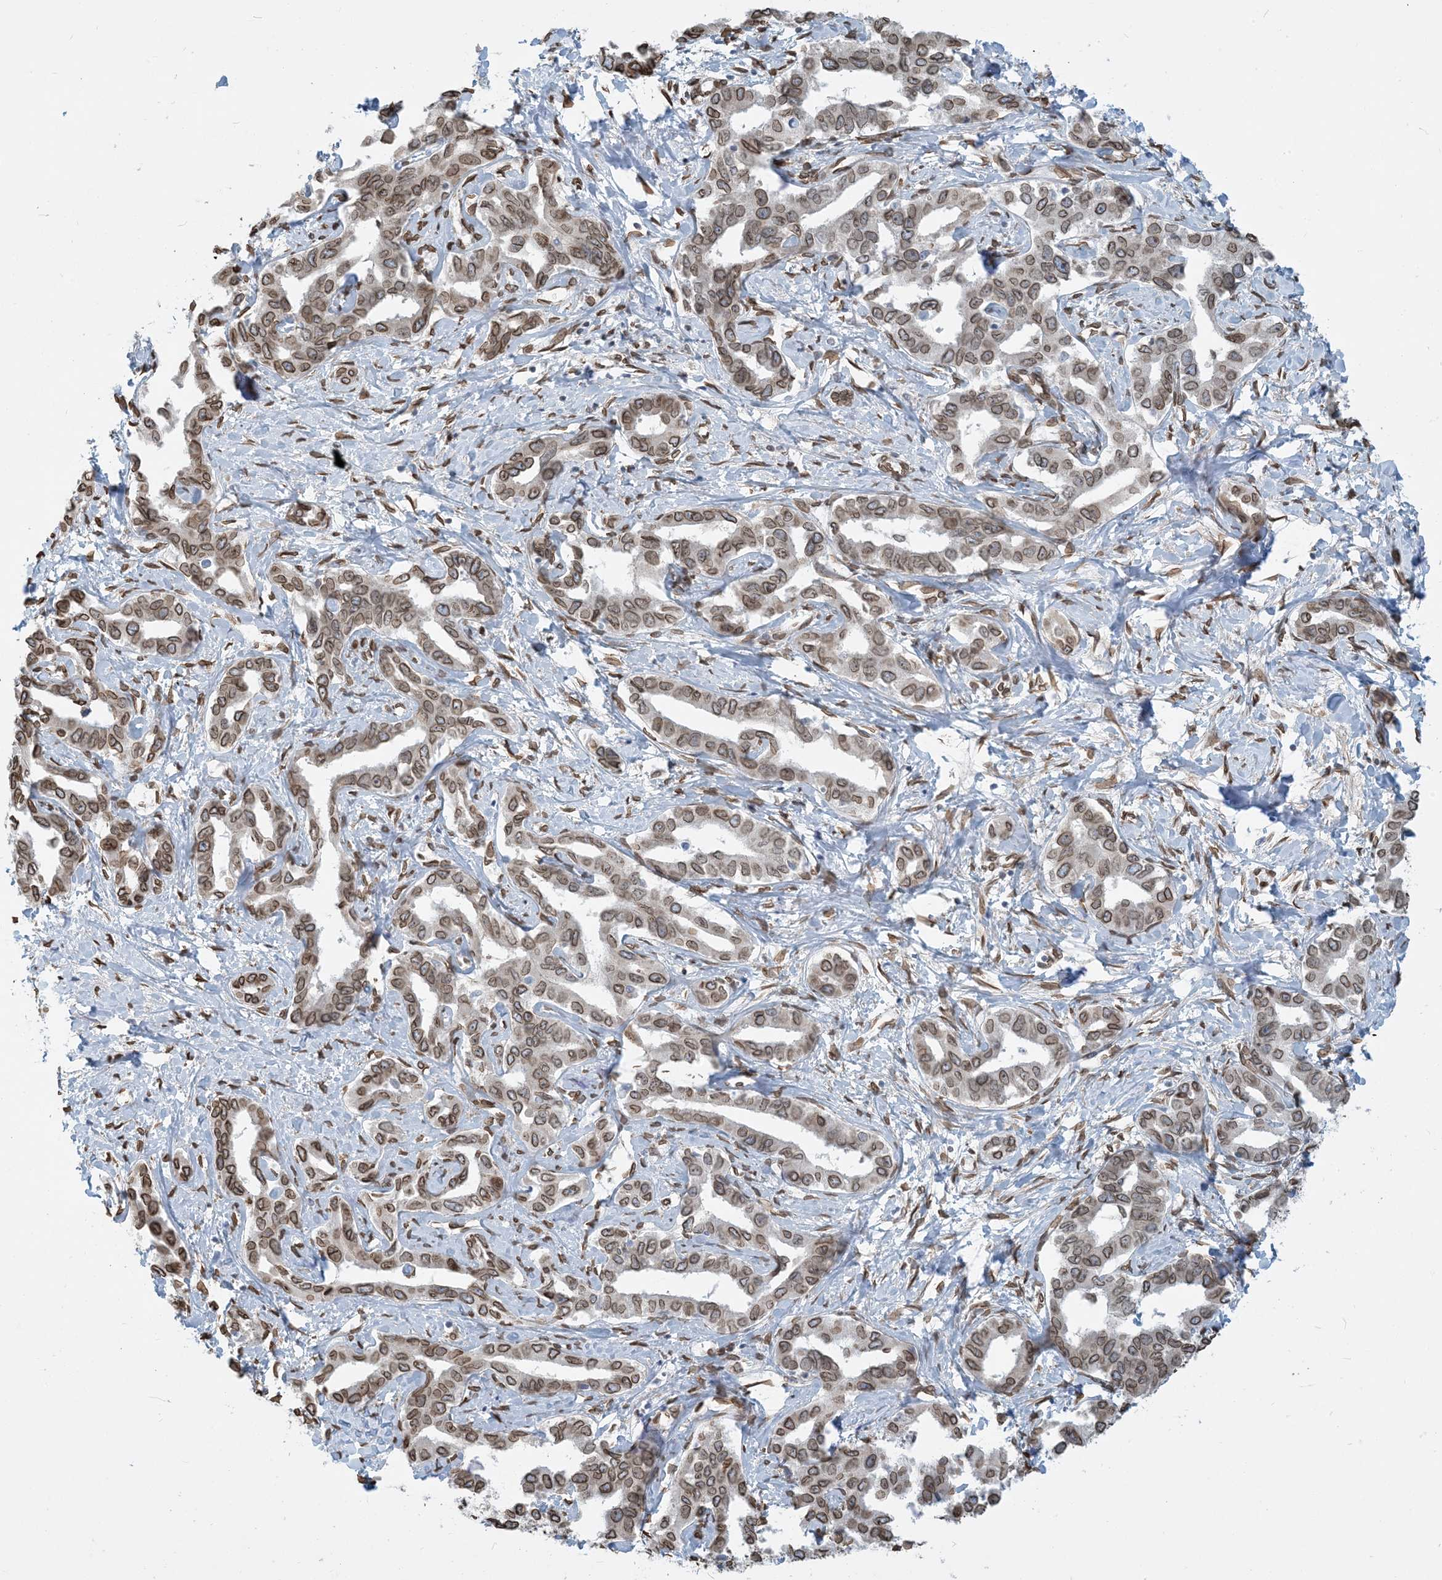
{"staining": {"intensity": "moderate", "quantity": ">75%", "location": "cytoplasmic/membranous,nuclear"}, "tissue": "liver cancer", "cell_type": "Tumor cells", "image_type": "cancer", "snomed": [{"axis": "morphology", "description": "Cholangiocarcinoma"}, {"axis": "topography", "description": "Liver"}], "caption": "Immunohistochemical staining of cholangiocarcinoma (liver) shows moderate cytoplasmic/membranous and nuclear protein positivity in approximately >75% of tumor cells. The staining was performed using DAB (3,3'-diaminobenzidine), with brown indicating positive protein expression. Nuclei are stained blue with hematoxylin.", "gene": "WWP1", "patient": {"sex": "male", "age": 59}}